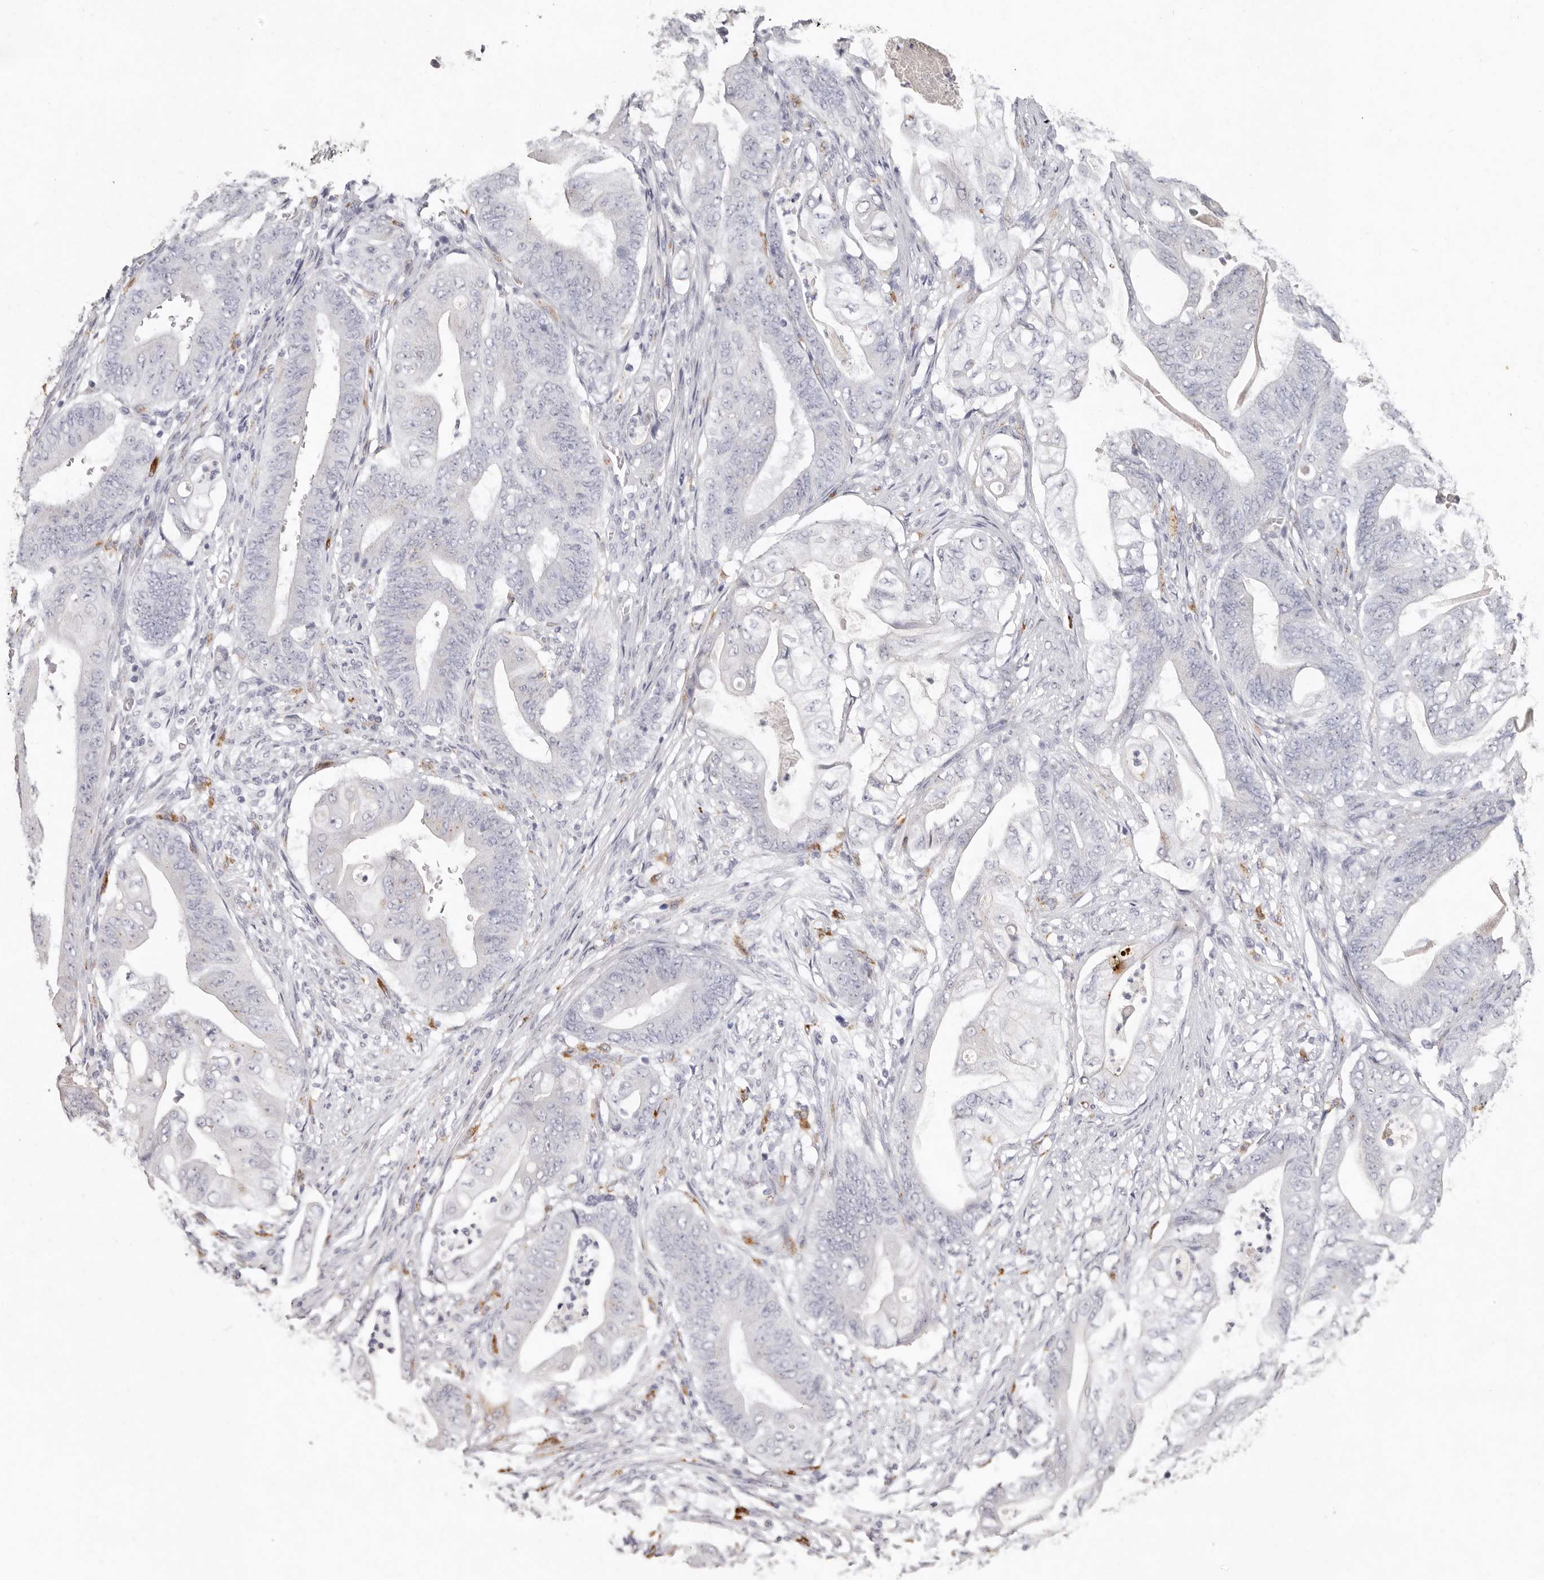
{"staining": {"intensity": "negative", "quantity": "none", "location": "none"}, "tissue": "stomach cancer", "cell_type": "Tumor cells", "image_type": "cancer", "snomed": [{"axis": "morphology", "description": "Adenocarcinoma, NOS"}, {"axis": "topography", "description": "Stomach"}], "caption": "Tumor cells show no significant protein positivity in stomach cancer (adenocarcinoma). Nuclei are stained in blue.", "gene": "FAM185A", "patient": {"sex": "female", "age": 73}}